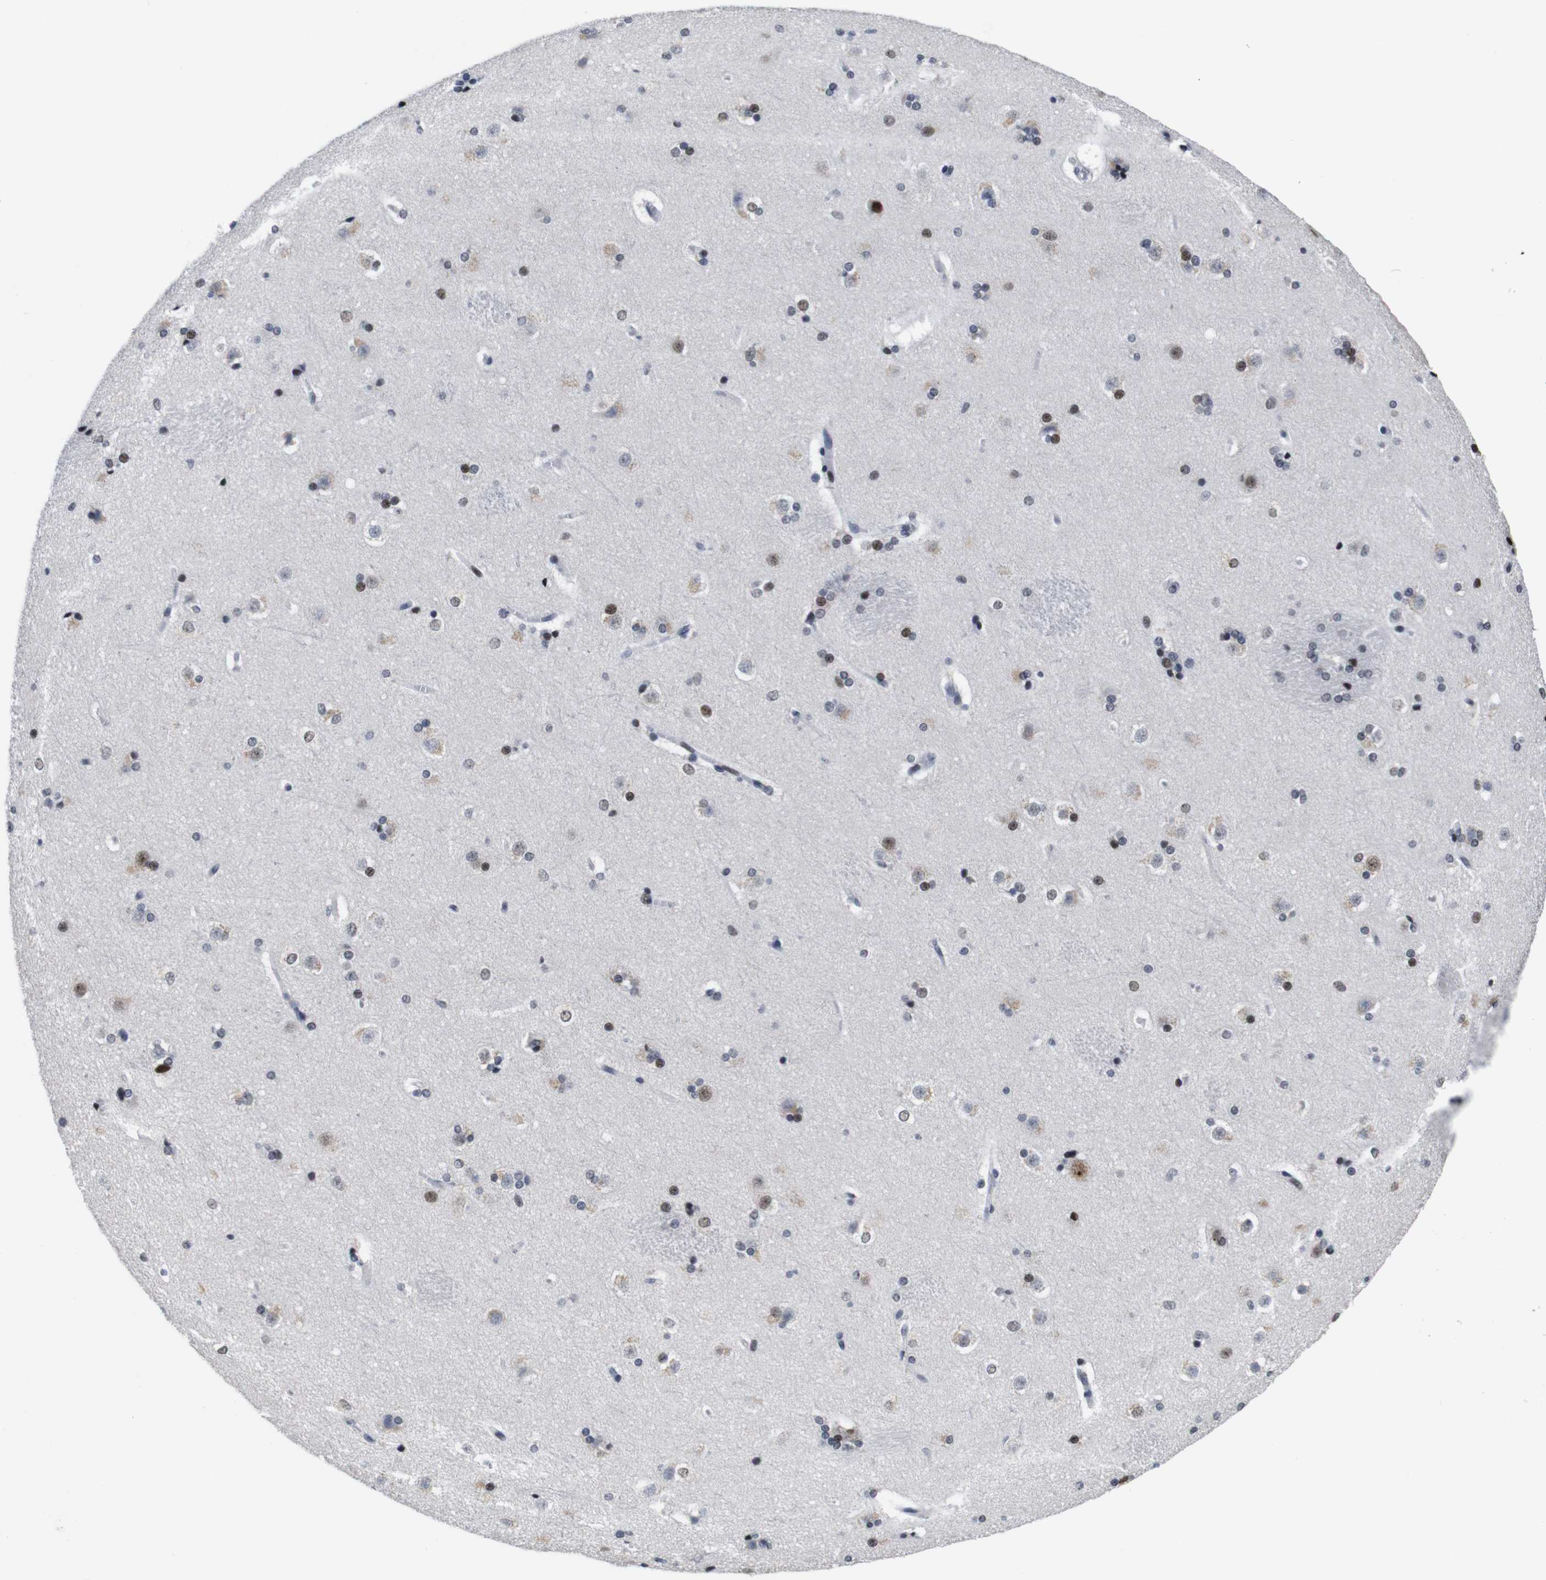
{"staining": {"intensity": "moderate", "quantity": "25%-75%", "location": "nuclear"}, "tissue": "caudate", "cell_type": "Glial cells", "image_type": "normal", "snomed": [{"axis": "morphology", "description": "Normal tissue, NOS"}, {"axis": "topography", "description": "Lateral ventricle wall"}], "caption": "A photomicrograph of human caudate stained for a protein shows moderate nuclear brown staining in glial cells. (brown staining indicates protein expression, while blue staining denotes nuclei).", "gene": "GATA6", "patient": {"sex": "female", "age": 19}}